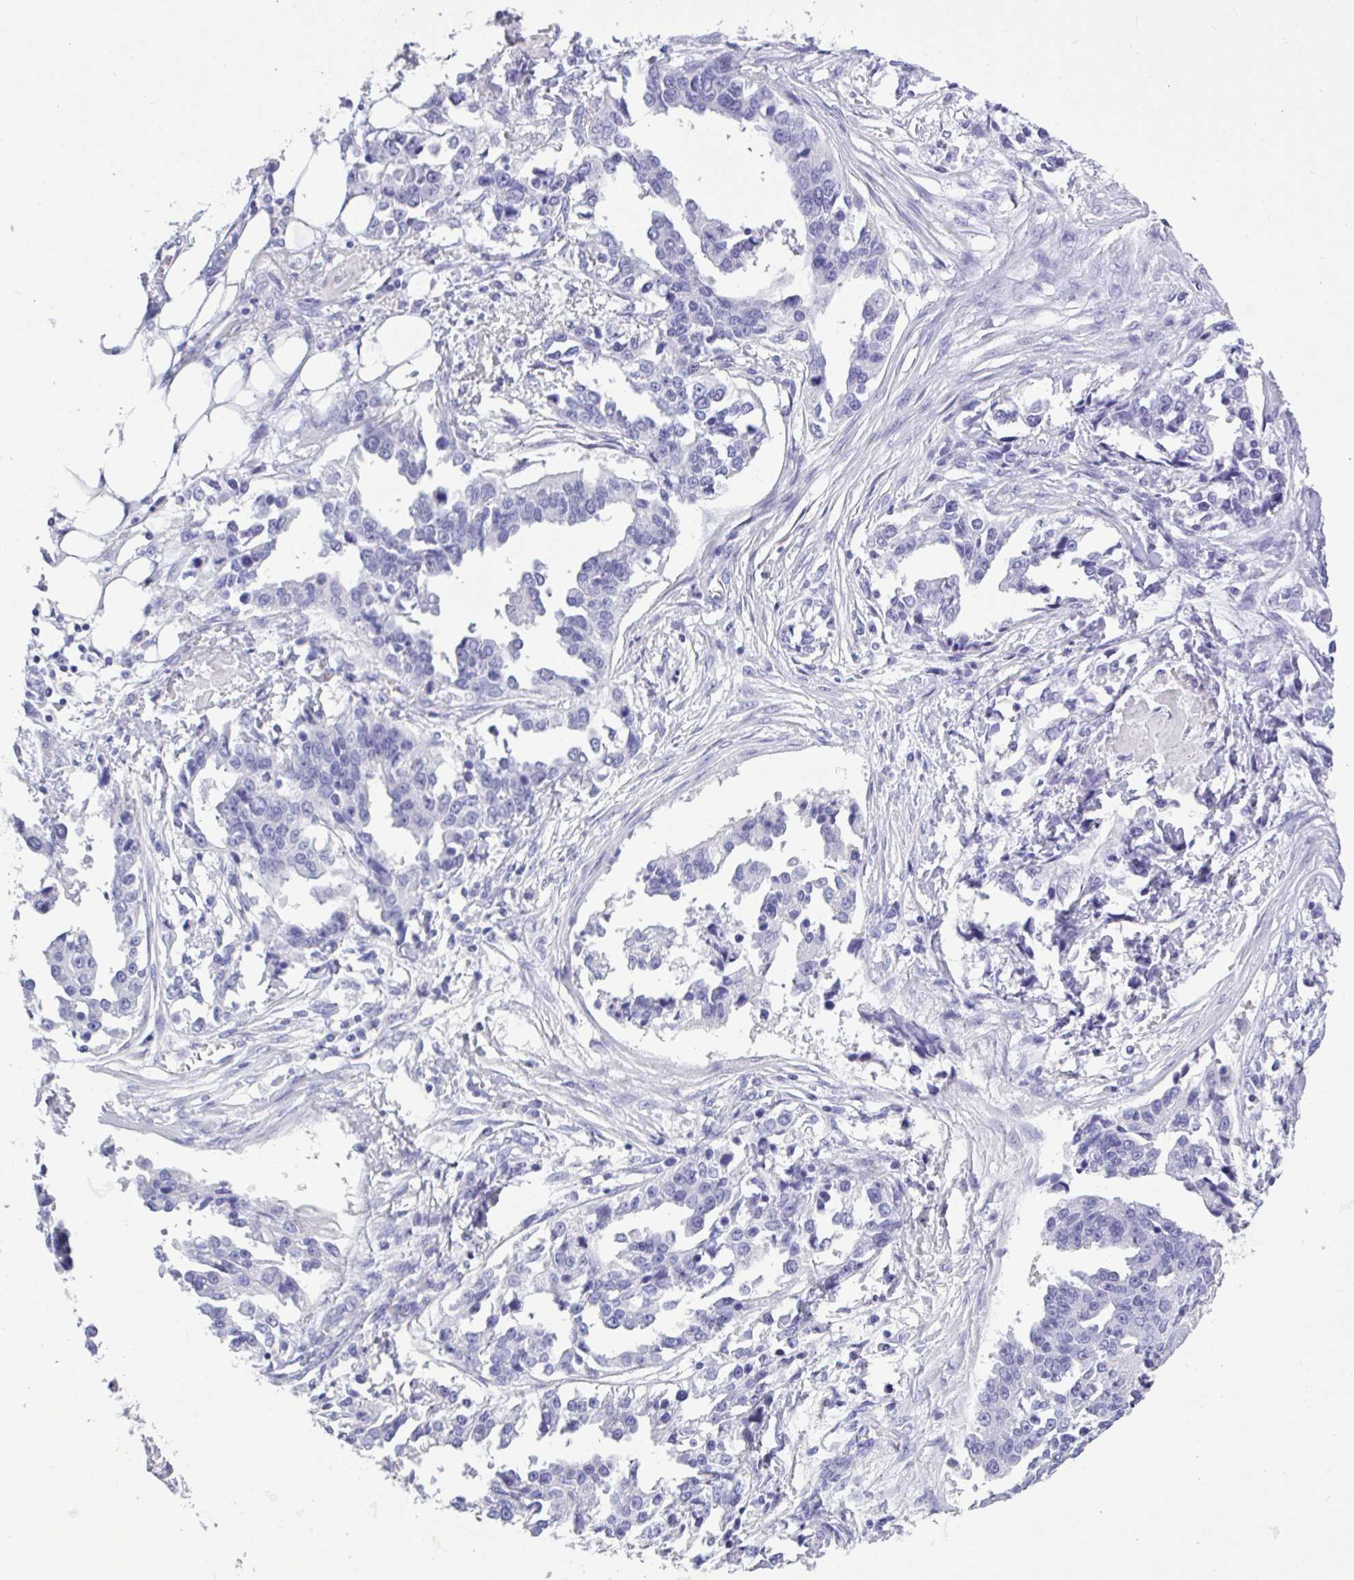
{"staining": {"intensity": "negative", "quantity": "none", "location": "none"}, "tissue": "ovarian cancer", "cell_type": "Tumor cells", "image_type": "cancer", "snomed": [{"axis": "morphology", "description": "Cystadenocarcinoma, serous, NOS"}, {"axis": "topography", "description": "Ovary"}], "caption": "DAB immunohistochemical staining of ovarian serous cystadenocarcinoma displays no significant positivity in tumor cells.", "gene": "AKR1D1", "patient": {"sex": "female", "age": 75}}